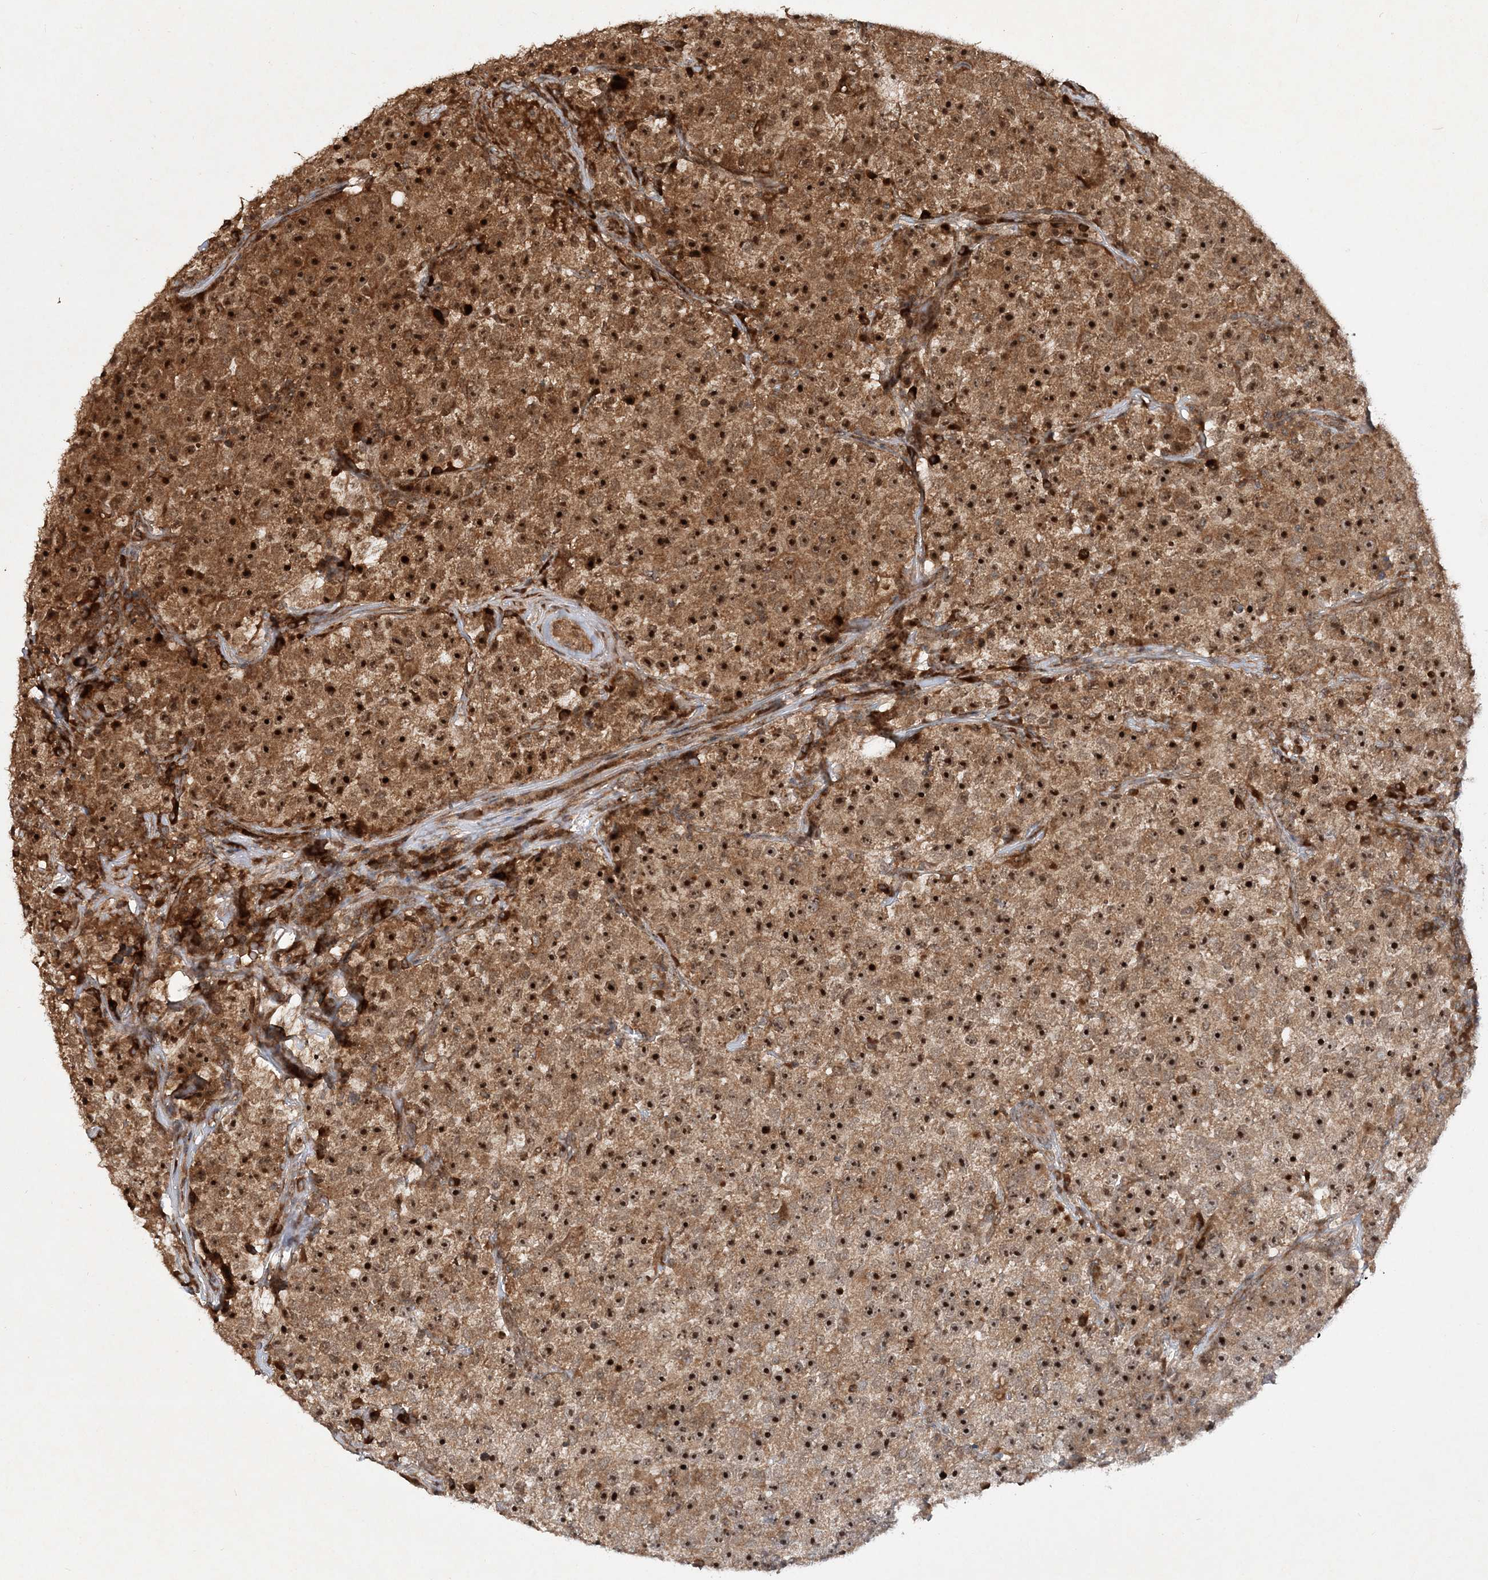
{"staining": {"intensity": "strong", "quantity": ">75%", "location": "cytoplasmic/membranous,nuclear"}, "tissue": "testis cancer", "cell_type": "Tumor cells", "image_type": "cancer", "snomed": [{"axis": "morphology", "description": "Seminoma, NOS"}, {"axis": "topography", "description": "Testis"}], "caption": "Strong cytoplasmic/membranous and nuclear protein staining is identified in about >75% of tumor cells in testis seminoma.", "gene": "UBR3", "patient": {"sex": "male", "age": 22}}